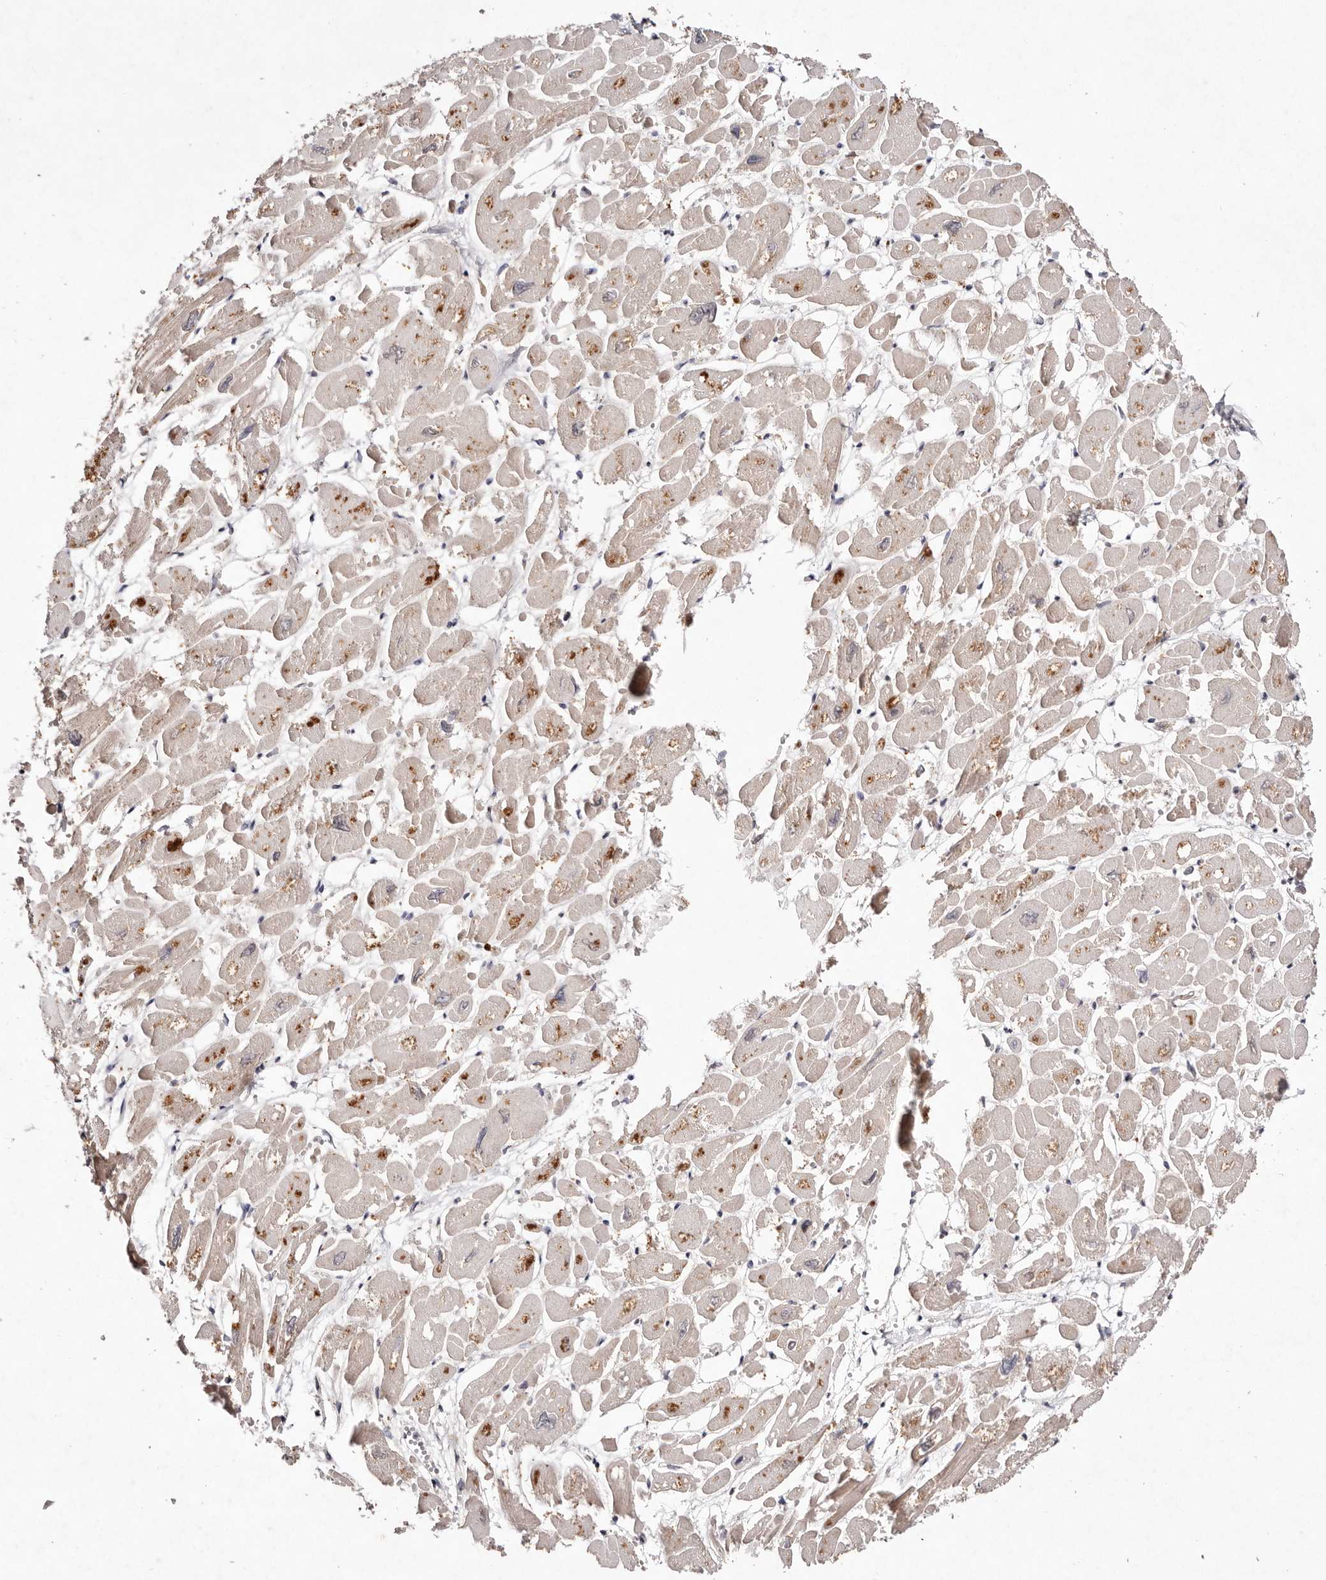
{"staining": {"intensity": "moderate", "quantity": "25%-75%", "location": "cytoplasmic/membranous"}, "tissue": "heart muscle", "cell_type": "Cardiomyocytes", "image_type": "normal", "snomed": [{"axis": "morphology", "description": "Normal tissue, NOS"}, {"axis": "topography", "description": "Heart"}], "caption": "DAB immunohistochemical staining of normal heart muscle demonstrates moderate cytoplasmic/membranous protein expression in approximately 25%-75% of cardiomyocytes.", "gene": "TSC2", "patient": {"sex": "male", "age": 54}}